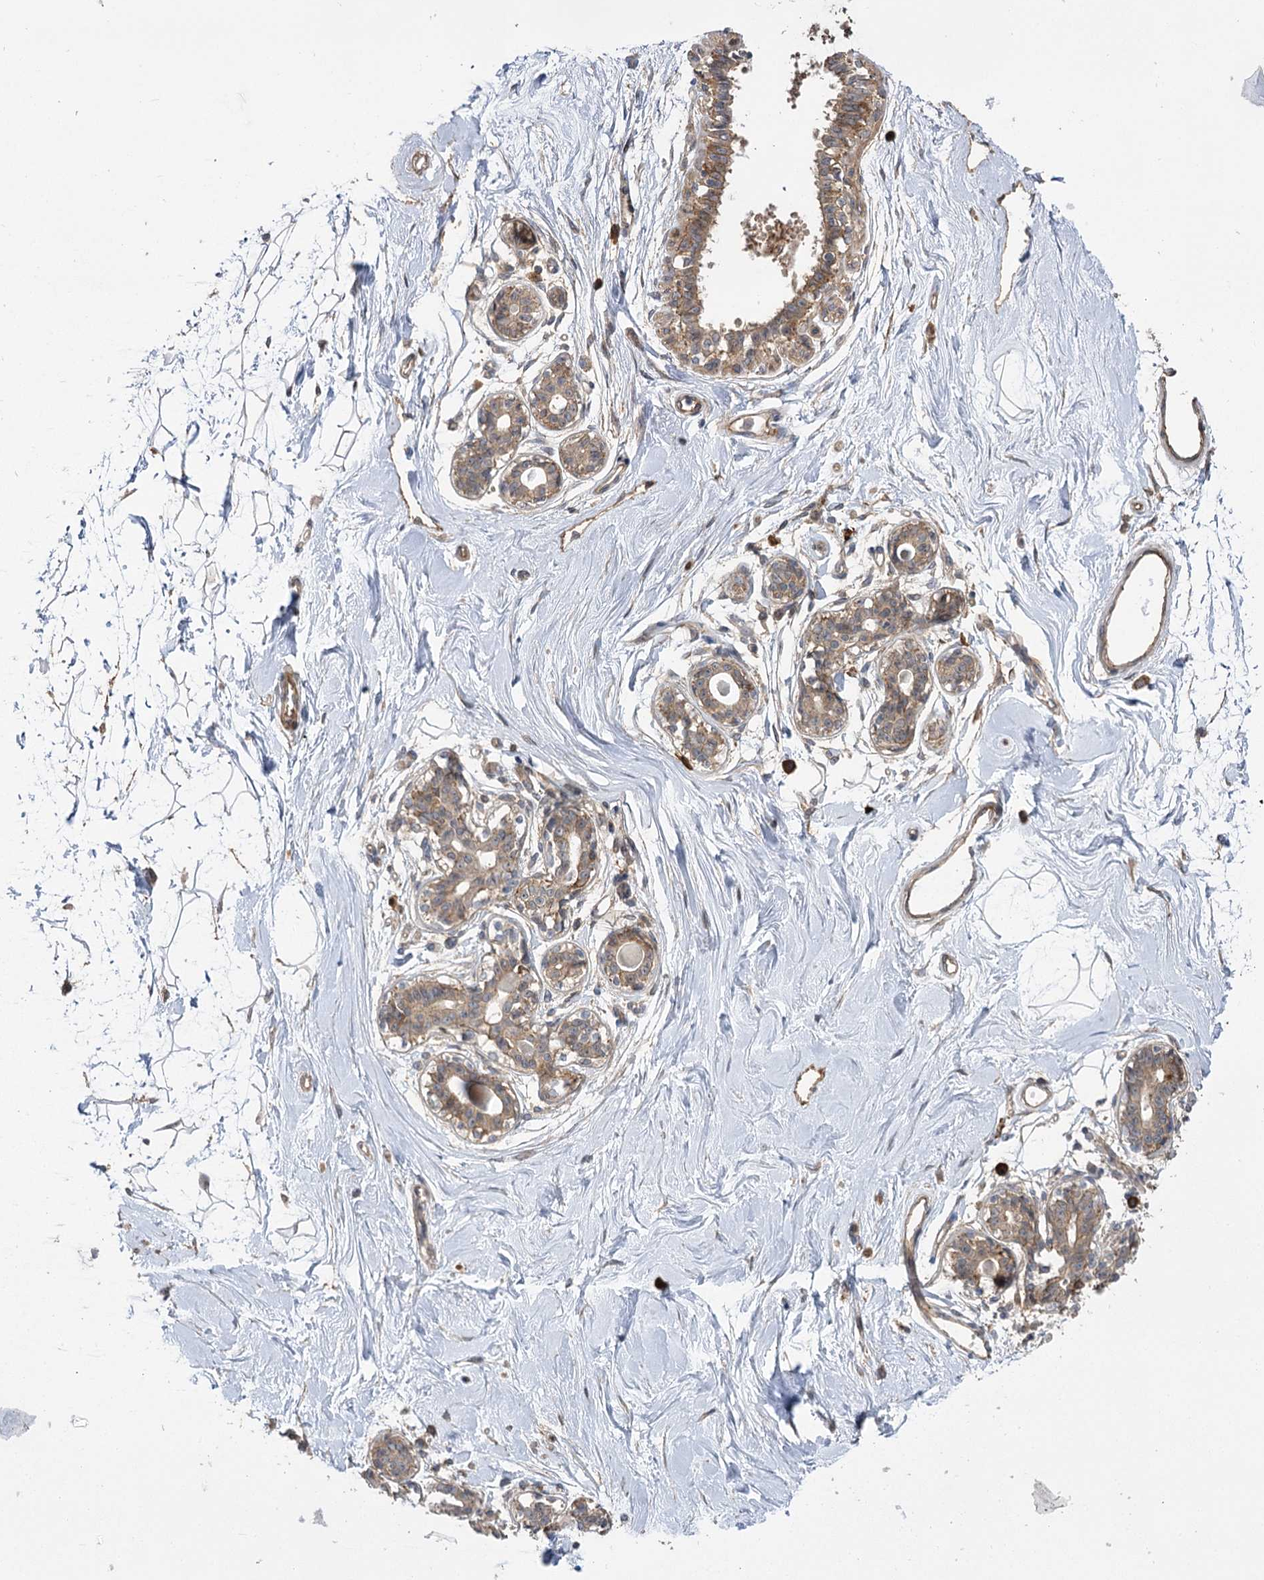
{"staining": {"intensity": "negative", "quantity": "none", "location": "none"}, "tissue": "breast", "cell_type": "Adipocytes", "image_type": "normal", "snomed": [{"axis": "morphology", "description": "Normal tissue, NOS"}, {"axis": "topography", "description": "Breast"}], "caption": "Immunohistochemical staining of unremarkable breast displays no significant staining in adipocytes.", "gene": "KCNN2", "patient": {"sex": "female", "age": 45}}